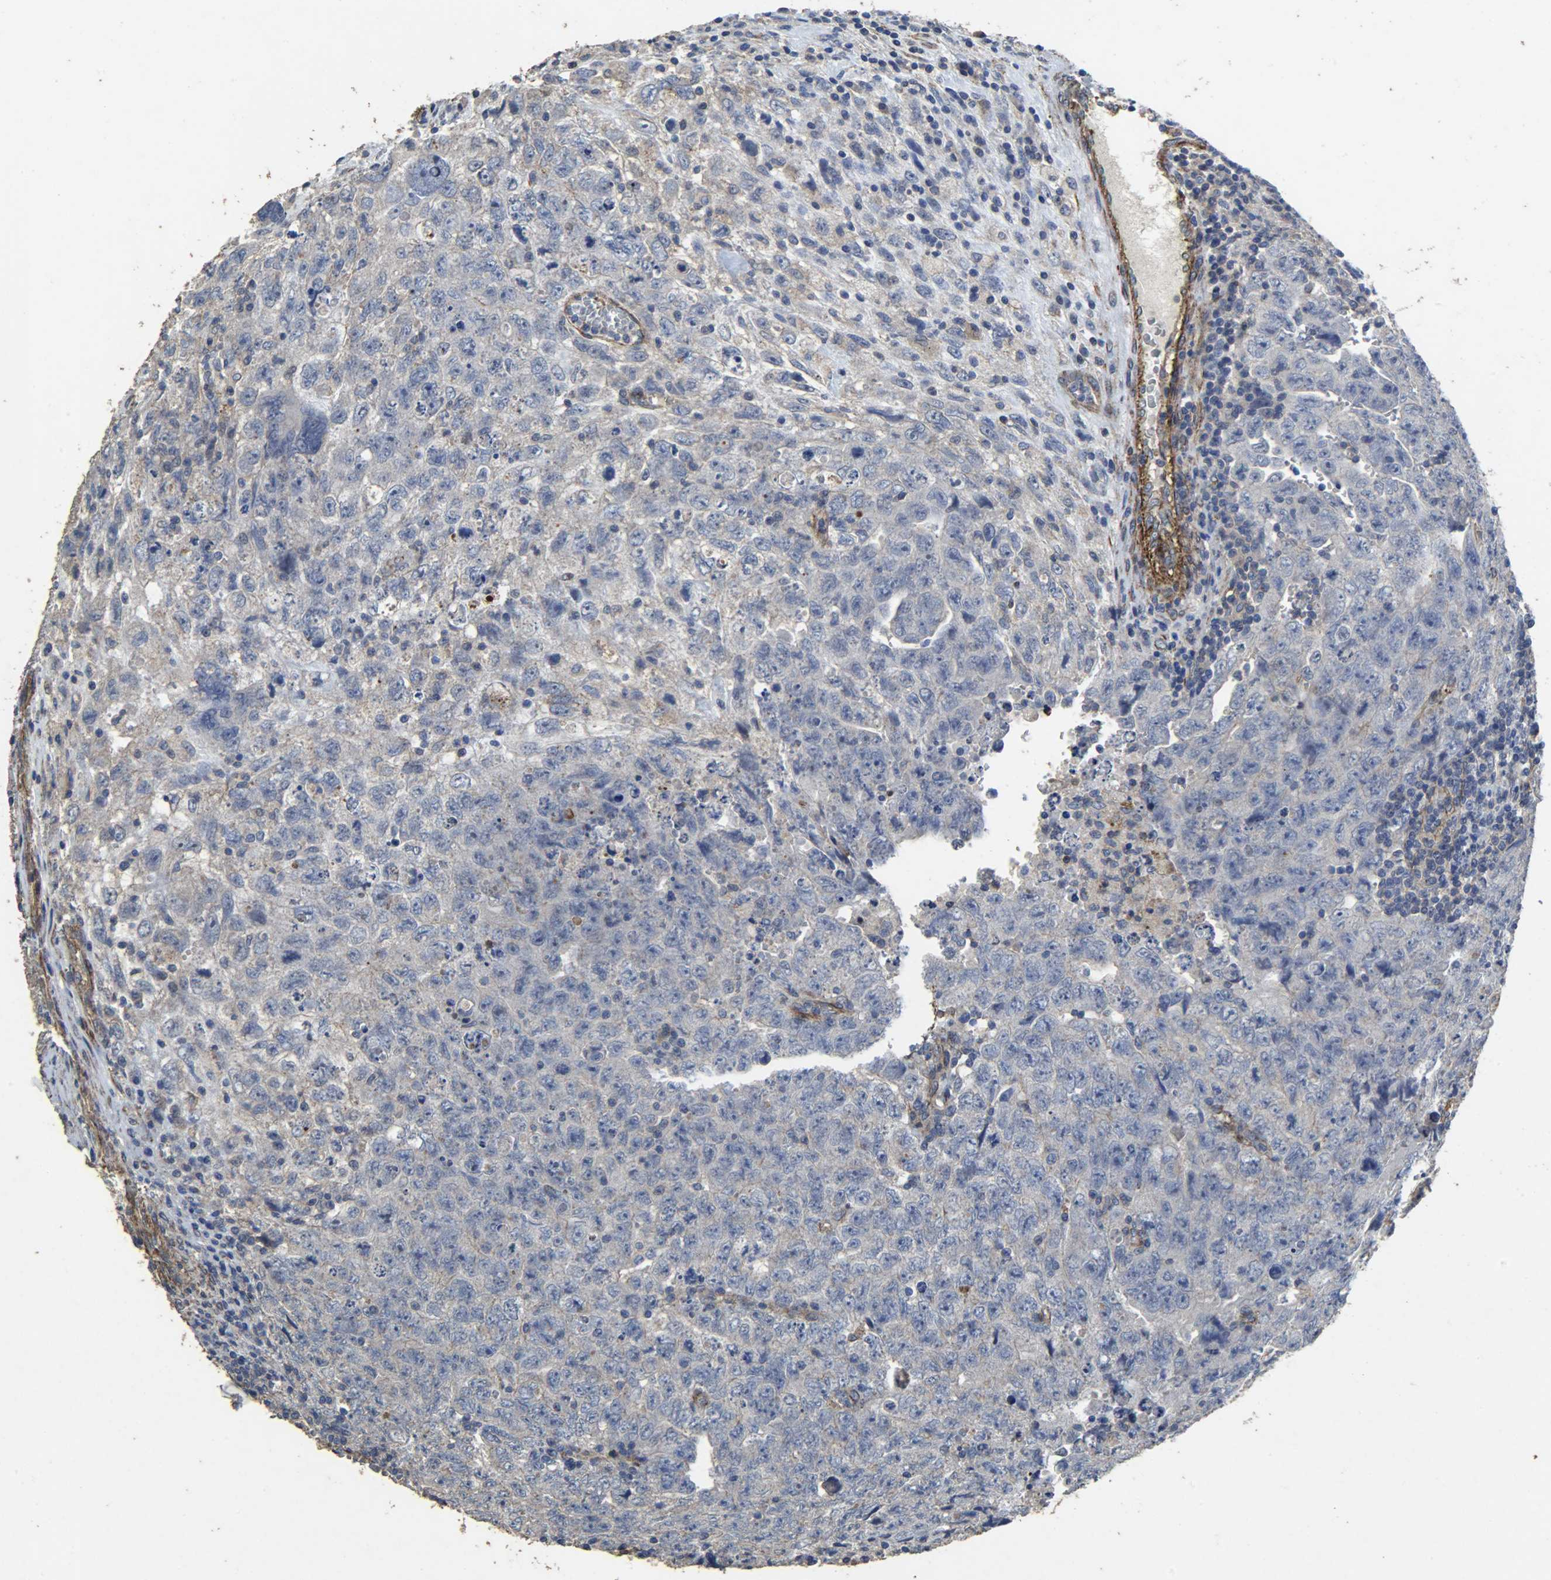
{"staining": {"intensity": "negative", "quantity": "none", "location": "none"}, "tissue": "testis cancer", "cell_type": "Tumor cells", "image_type": "cancer", "snomed": [{"axis": "morphology", "description": "Carcinoma, Embryonal, NOS"}, {"axis": "topography", "description": "Testis"}], "caption": "A photomicrograph of testis embryonal carcinoma stained for a protein shows no brown staining in tumor cells.", "gene": "TPM4", "patient": {"sex": "male", "age": 28}}